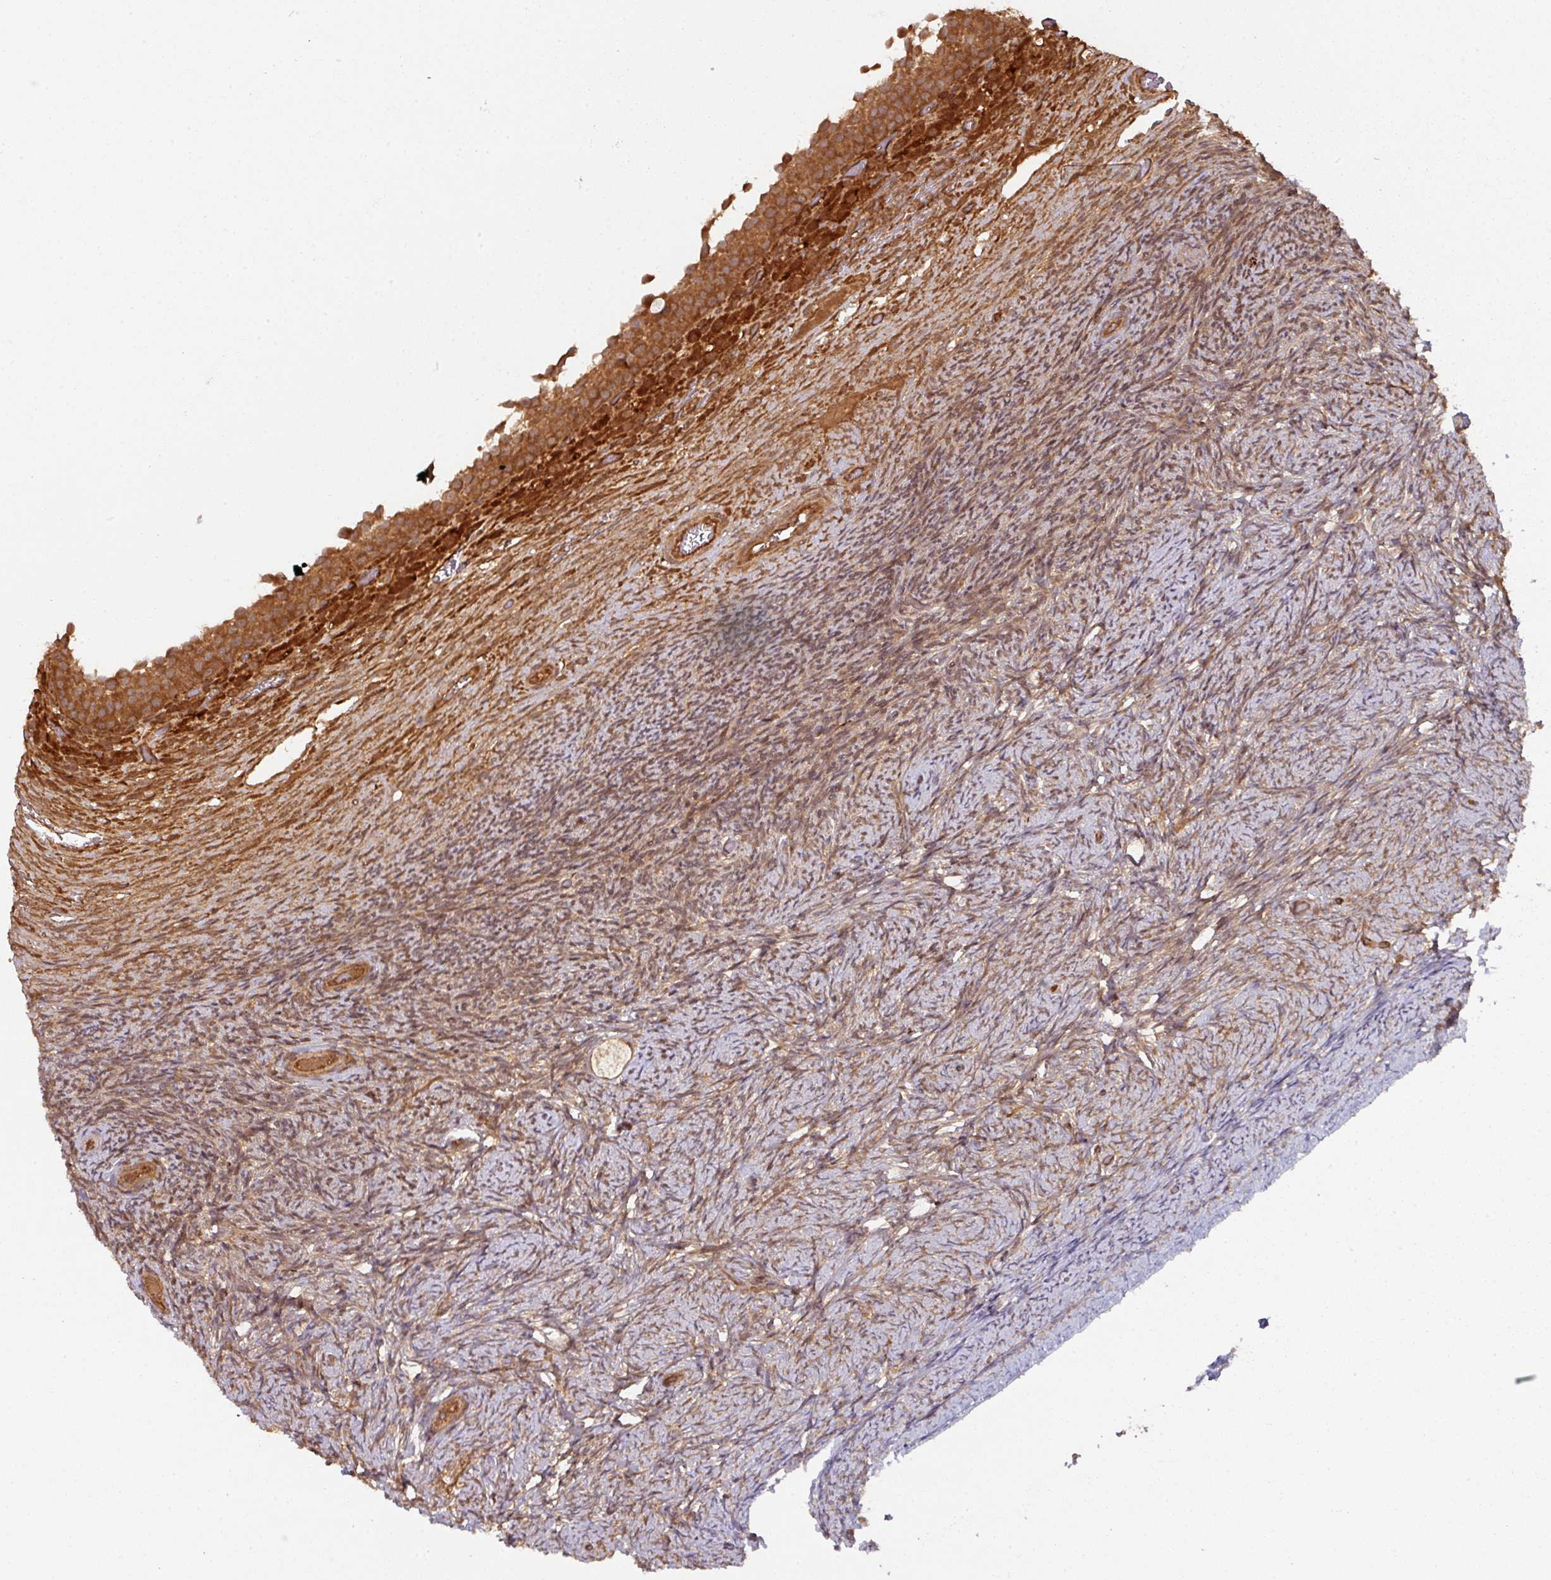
{"staining": {"intensity": "moderate", "quantity": ">75%", "location": "cytoplasmic/membranous"}, "tissue": "ovary", "cell_type": "Follicle cells", "image_type": "normal", "snomed": [{"axis": "morphology", "description": "Normal tissue, NOS"}, {"axis": "topography", "description": "Ovary"}], "caption": "Immunohistochemistry photomicrograph of unremarkable ovary: human ovary stained using IHC shows medium levels of moderate protein expression localized specifically in the cytoplasmic/membranous of follicle cells, appearing as a cytoplasmic/membranous brown color.", "gene": "EIF4EBP2", "patient": {"sex": "female", "age": 34}}